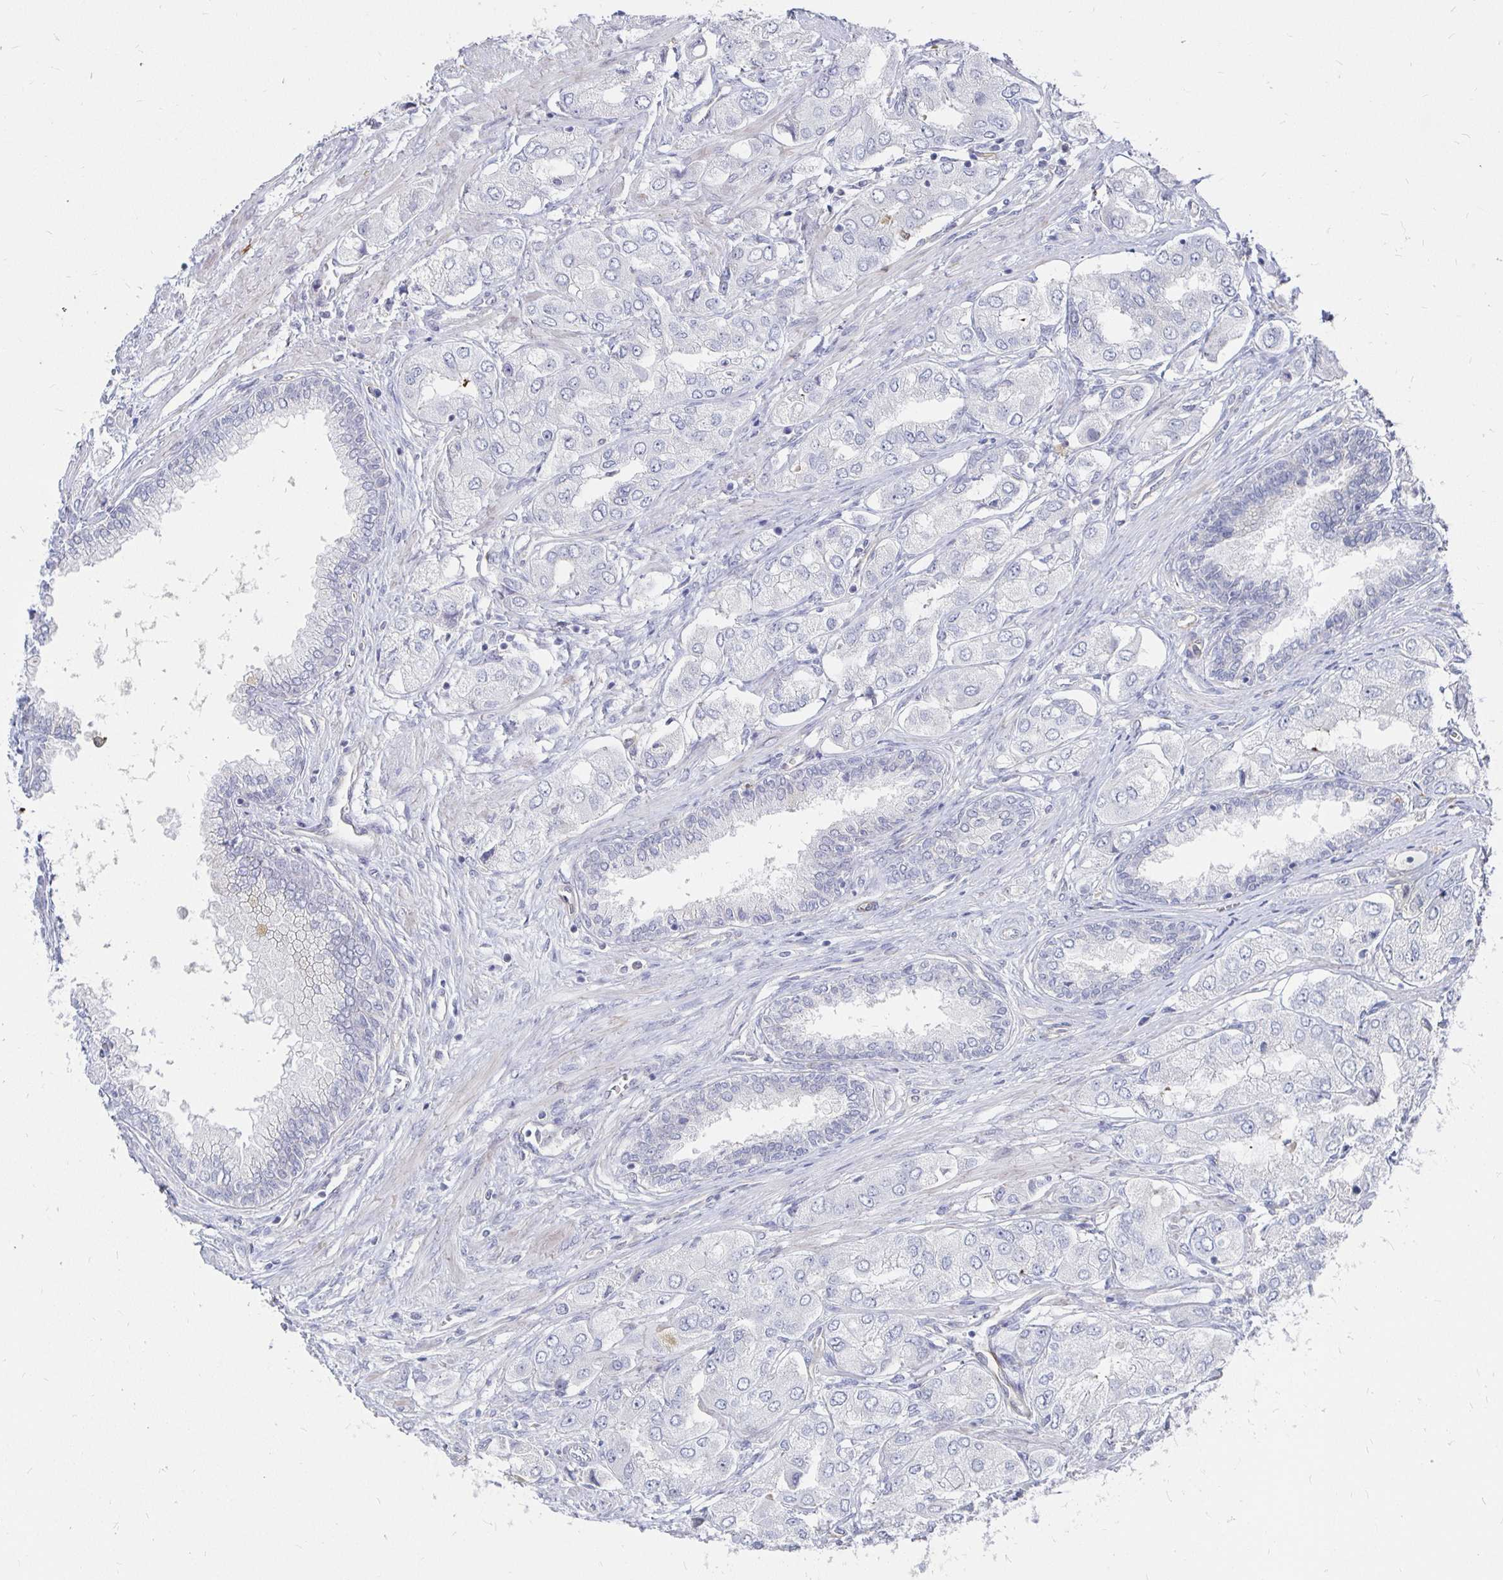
{"staining": {"intensity": "negative", "quantity": "none", "location": "none"}, "tissue": "prostate cancer", "cell_type": "Tumor cells", "image_type": "cancer", "snomed": [{"axis": "morphology", "description": "Adenocarcinoma, Low grade"}, {"axis": "topography", "description": "Prostate"}], "caption": "The histopathology image displays no staining of tumor cells in adenocarcinoma (low-grade) (prostate).", "gene": "CCDC85A", "patient": {"sex": "male", "age": 69}}